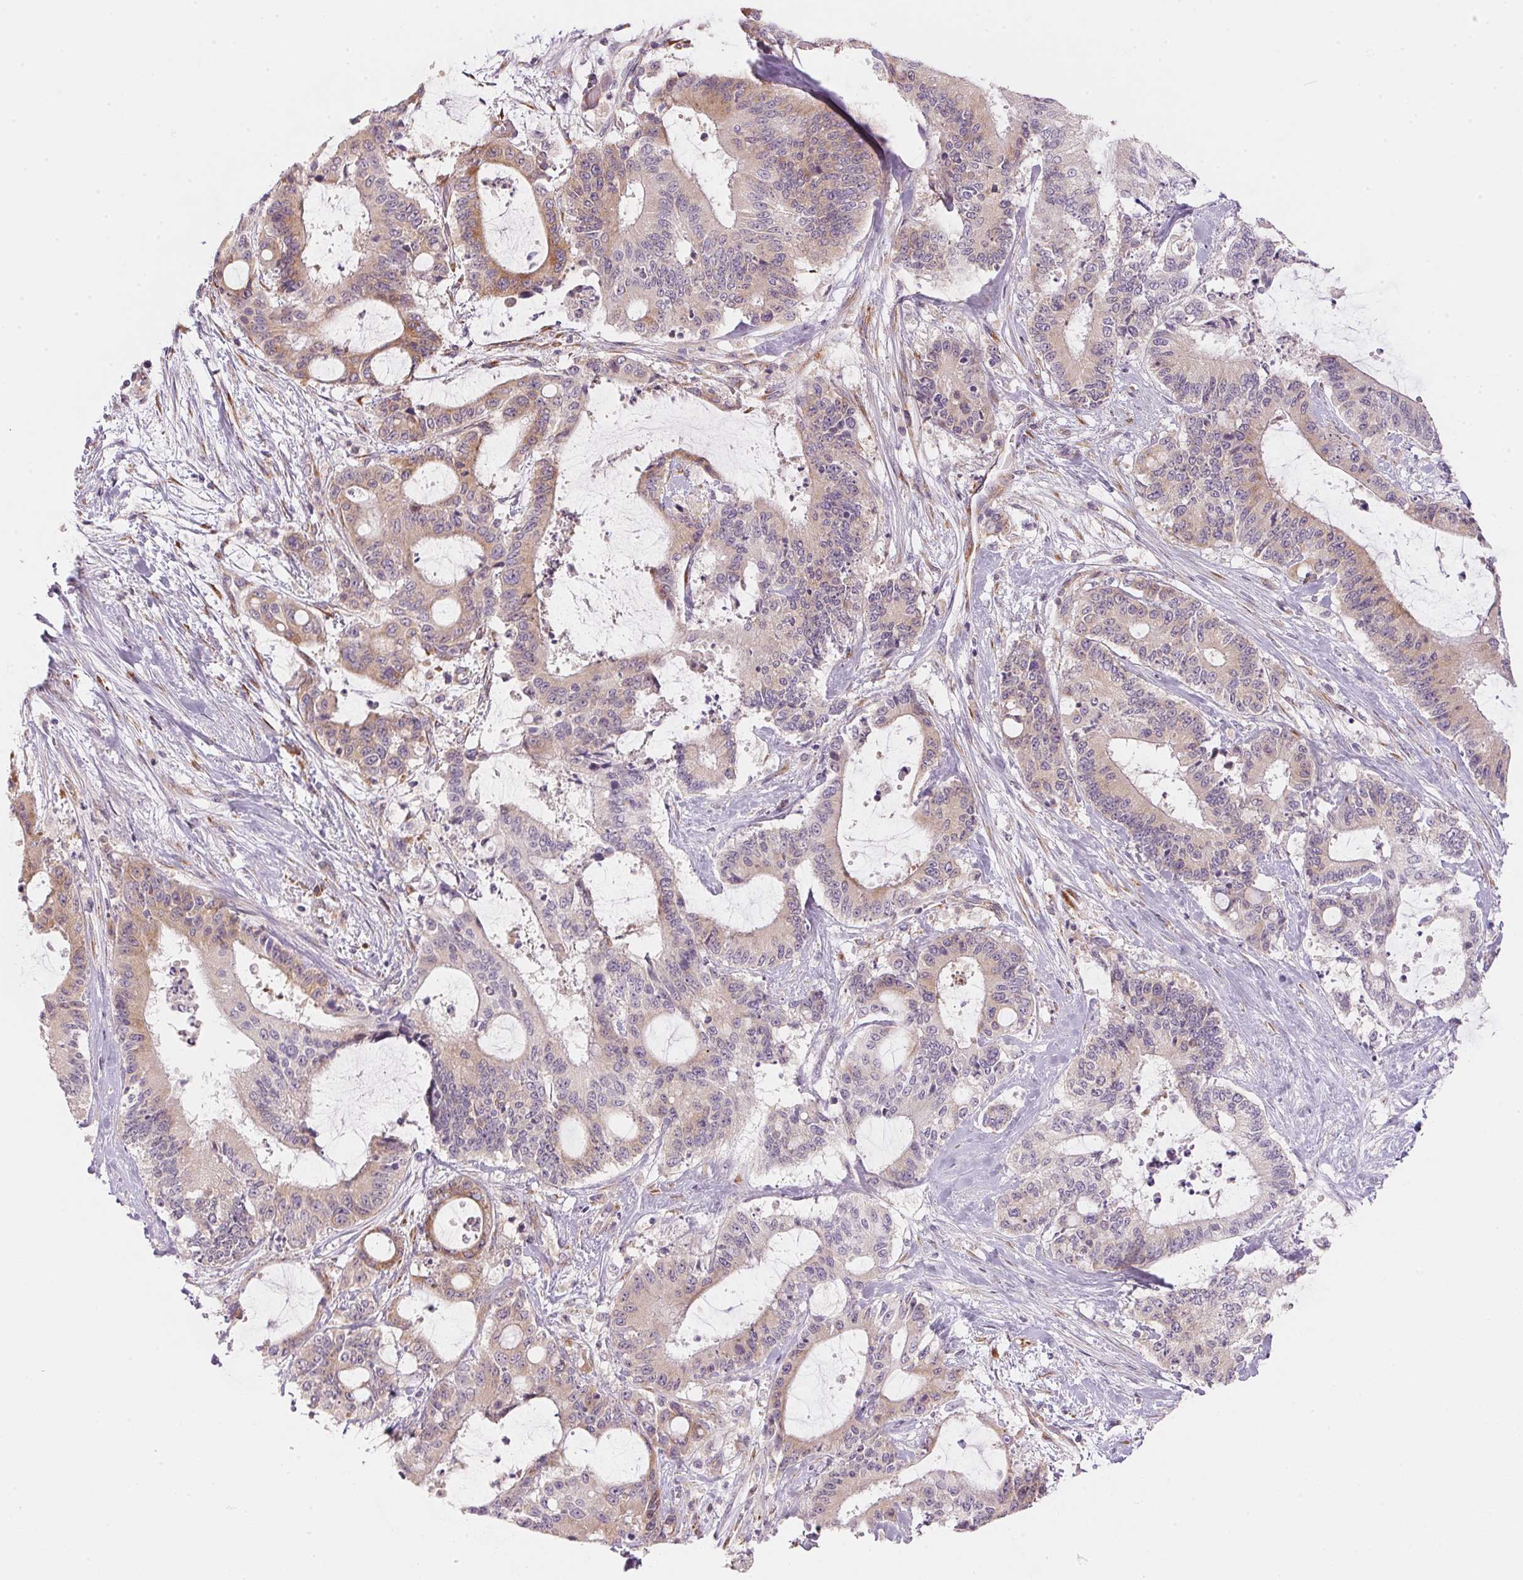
{"staining": {"intensity": "weak", "quantity": ">75%", "location": "cytoplasmic/membranous"}, "tissue": "liver cancer", "cell_type": "Tumor cells", "image_type": "cancer", "snomed": [{"axis": "morphology", "description": "Cholangiocarcinoma"}, {"axis": "topography", "description": "Liver"}], "caption": "Human liver cholangiocarcinoma stained with a brown dye exhibits weak cytoplasmic/membranous positive staining in approximately >75% of tumor cells.", "gene": "BLOC1S2", "patient": {"sex": "female", "age": 73}}